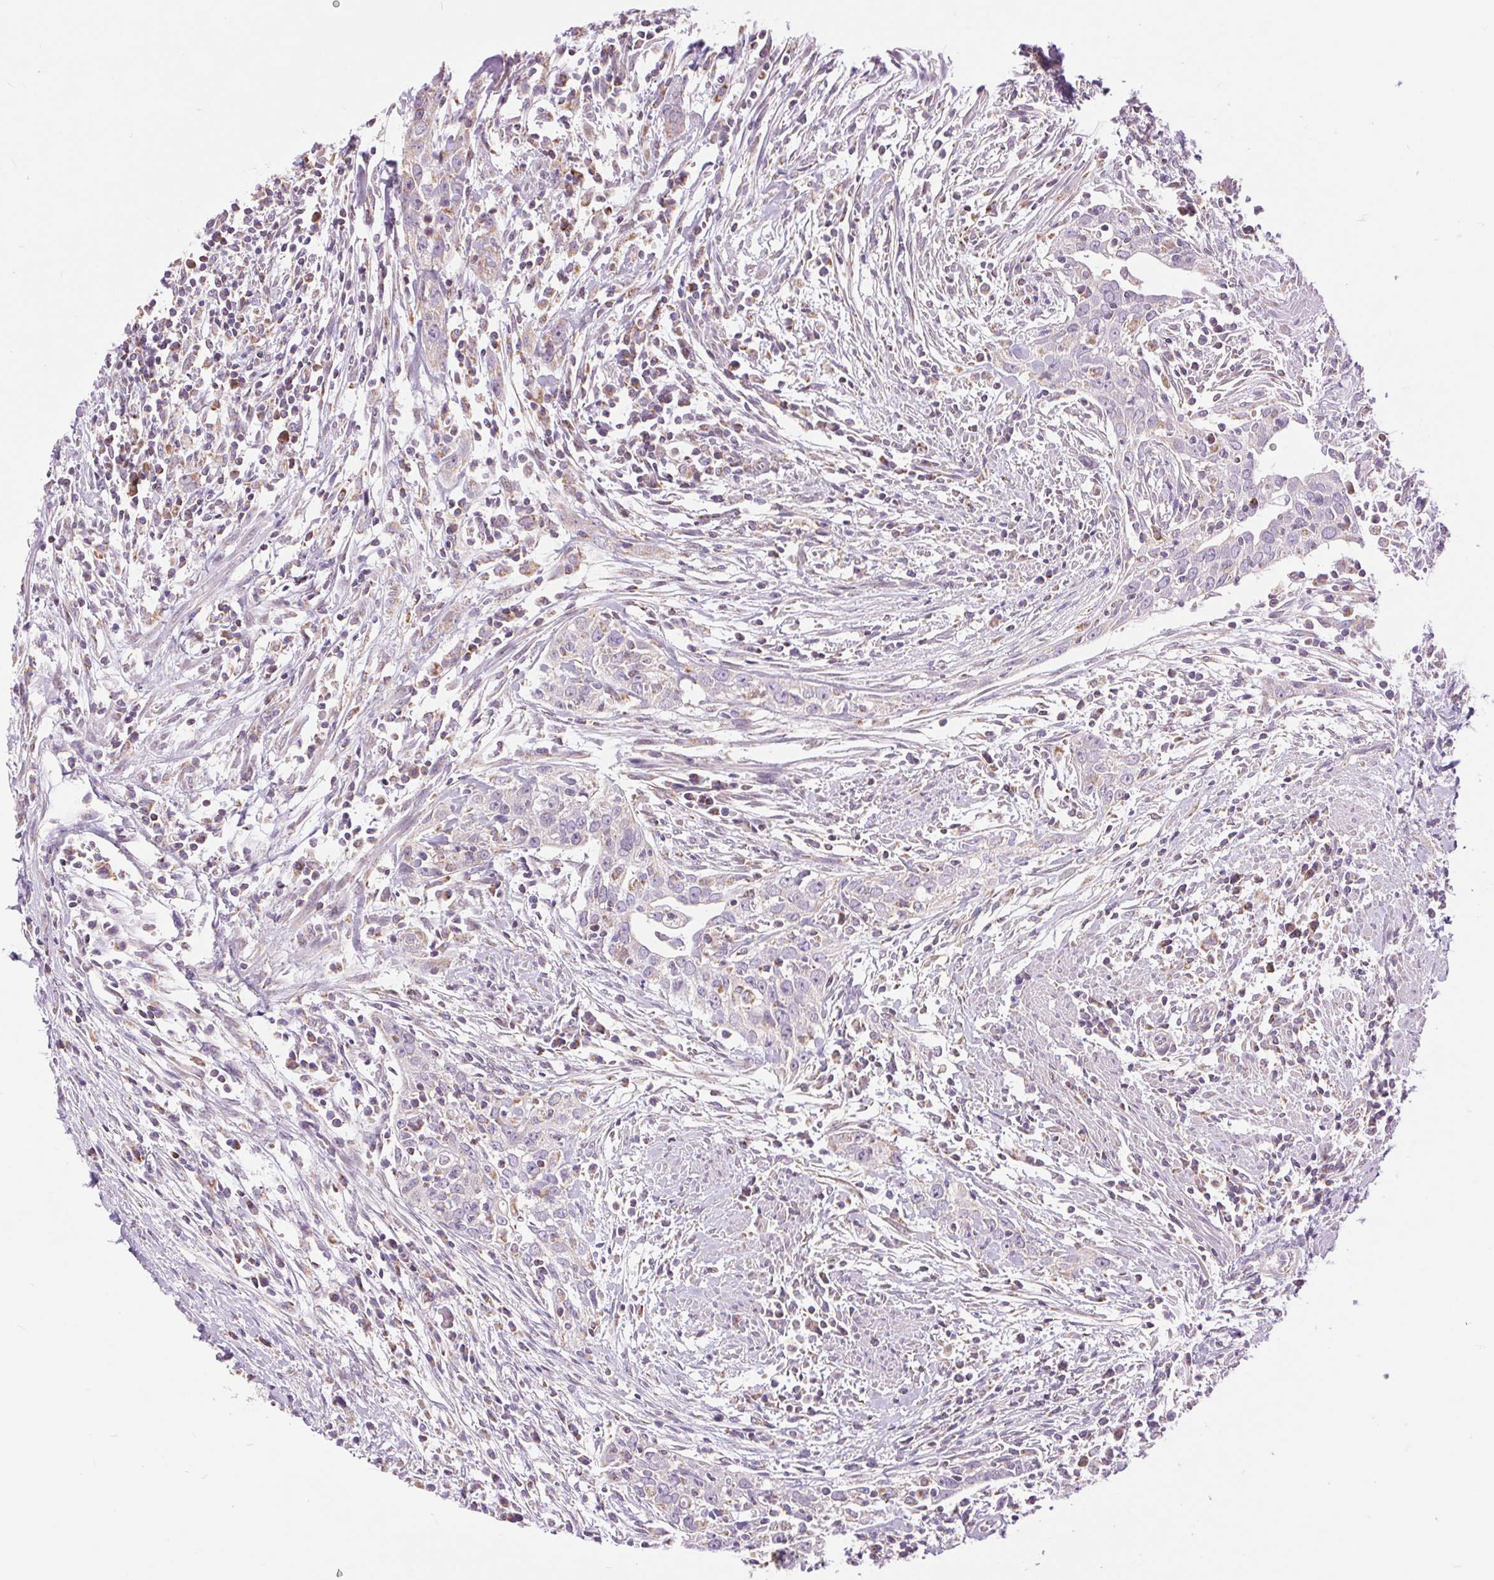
{"staining": {"intensity": "negative", "quantity": "none", "location": "none"}, "tissue": "urothelial cancer", "cell_type": "Tumor cells", "image_type": "cancer", "snomed": [{"axis": "morphology", "description": "Urothelial carcinoma, High grade"}, {"axis": "topography", "description": "Urinary bladder"}], "caption": "A micrograph of human urothelial cancer is negative for staining in tumor cells.", "gene": "ATP5PB", "patient": {"sex": "male", "age": 83}}